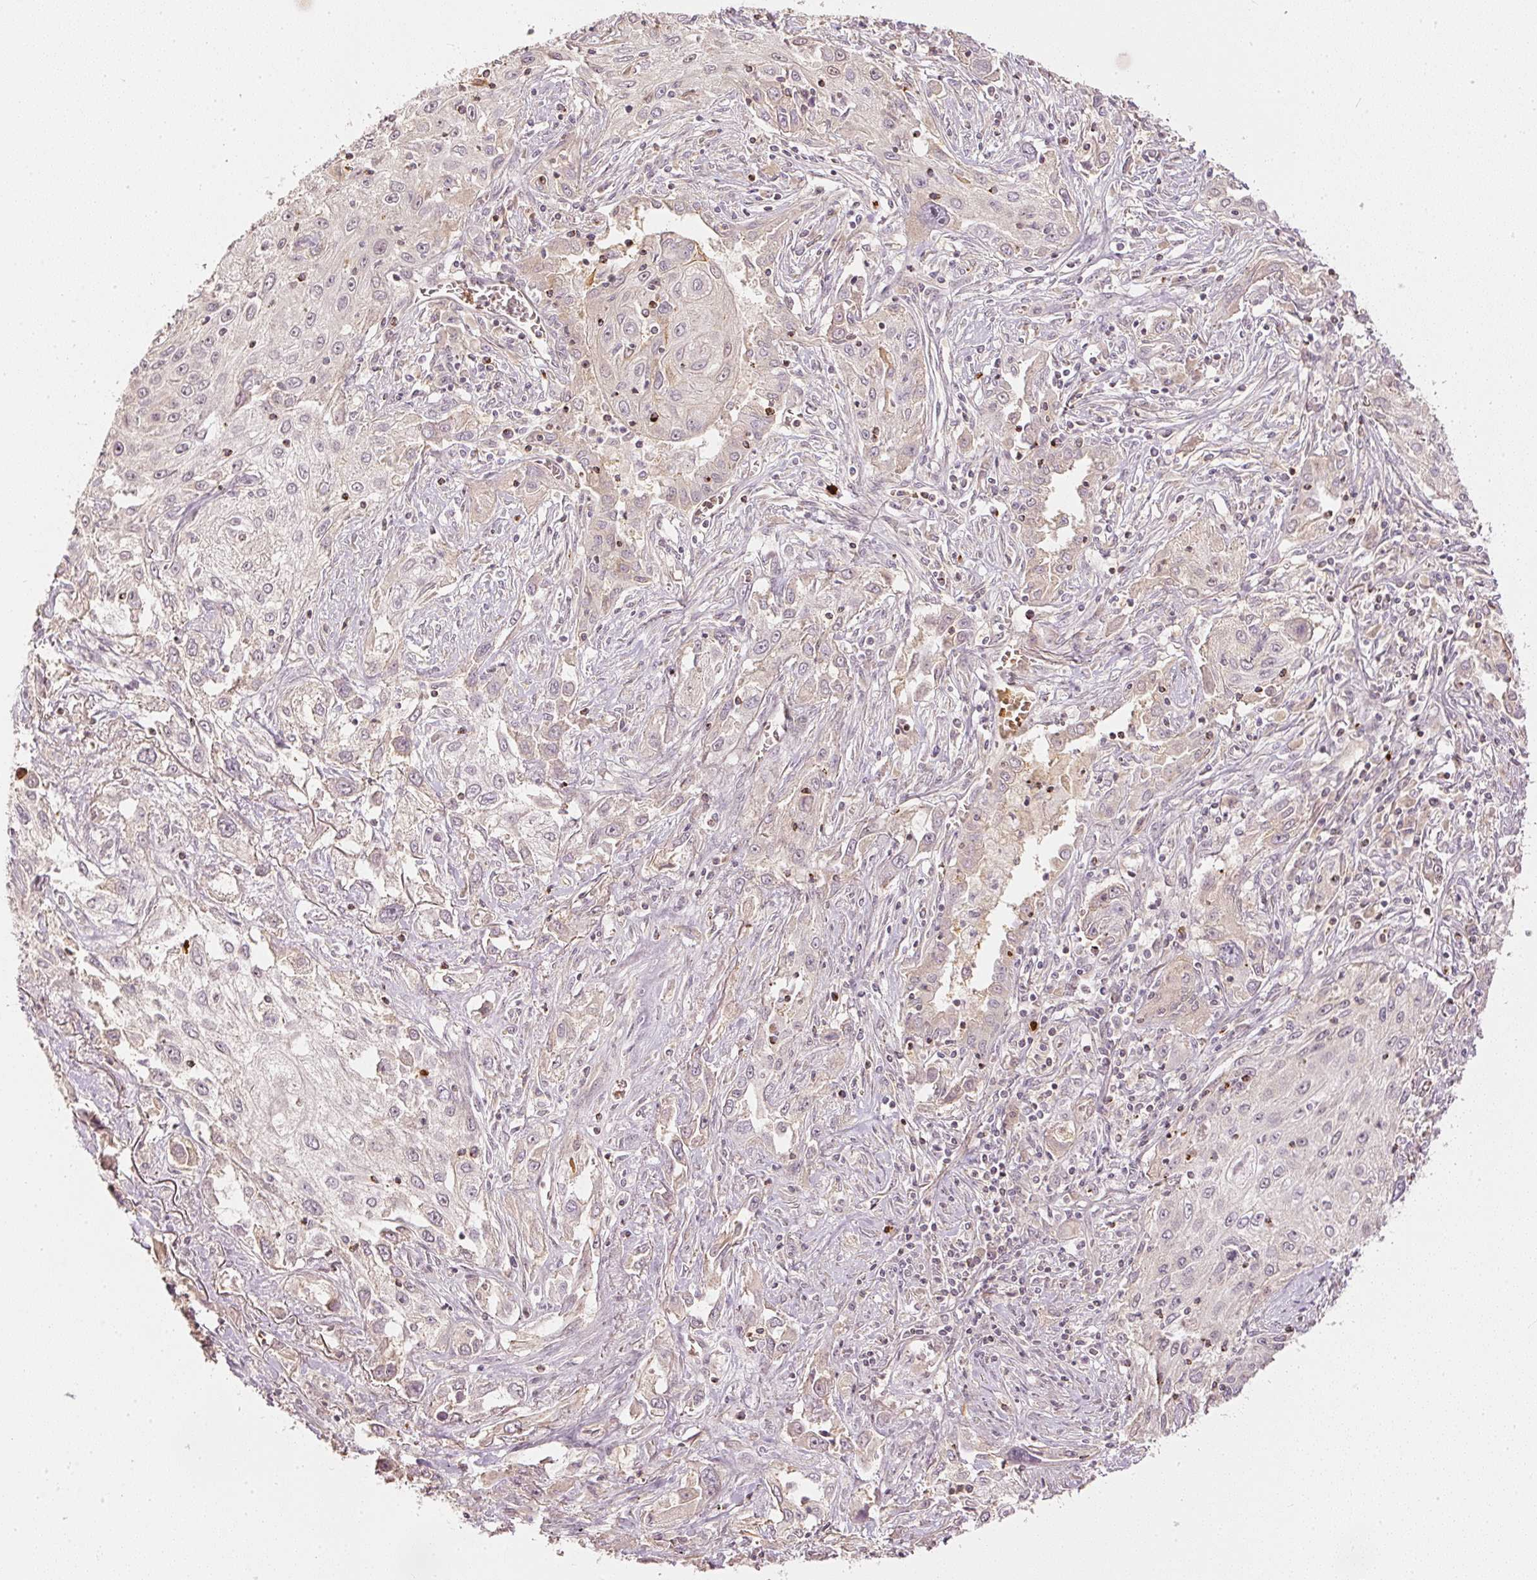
{"staining": {"intensity": "negative", "quantity": "none", "location": "none"}, "tissue": "lung cancer", "cell_type": "Tumor cells", "image_type": "cancer", "snomed": [{"axis": "morphology", "description": "Squamous cell carcinoma, NOS"}, {"axis": "topography", "description": "Lung"}], "caption": "Micrograph shows no protein expression in tumor cells of squamous cell carcinoma (lung) tissue.", "gene": "GZMA", "patient": {"sex": "female", "age": 69}}